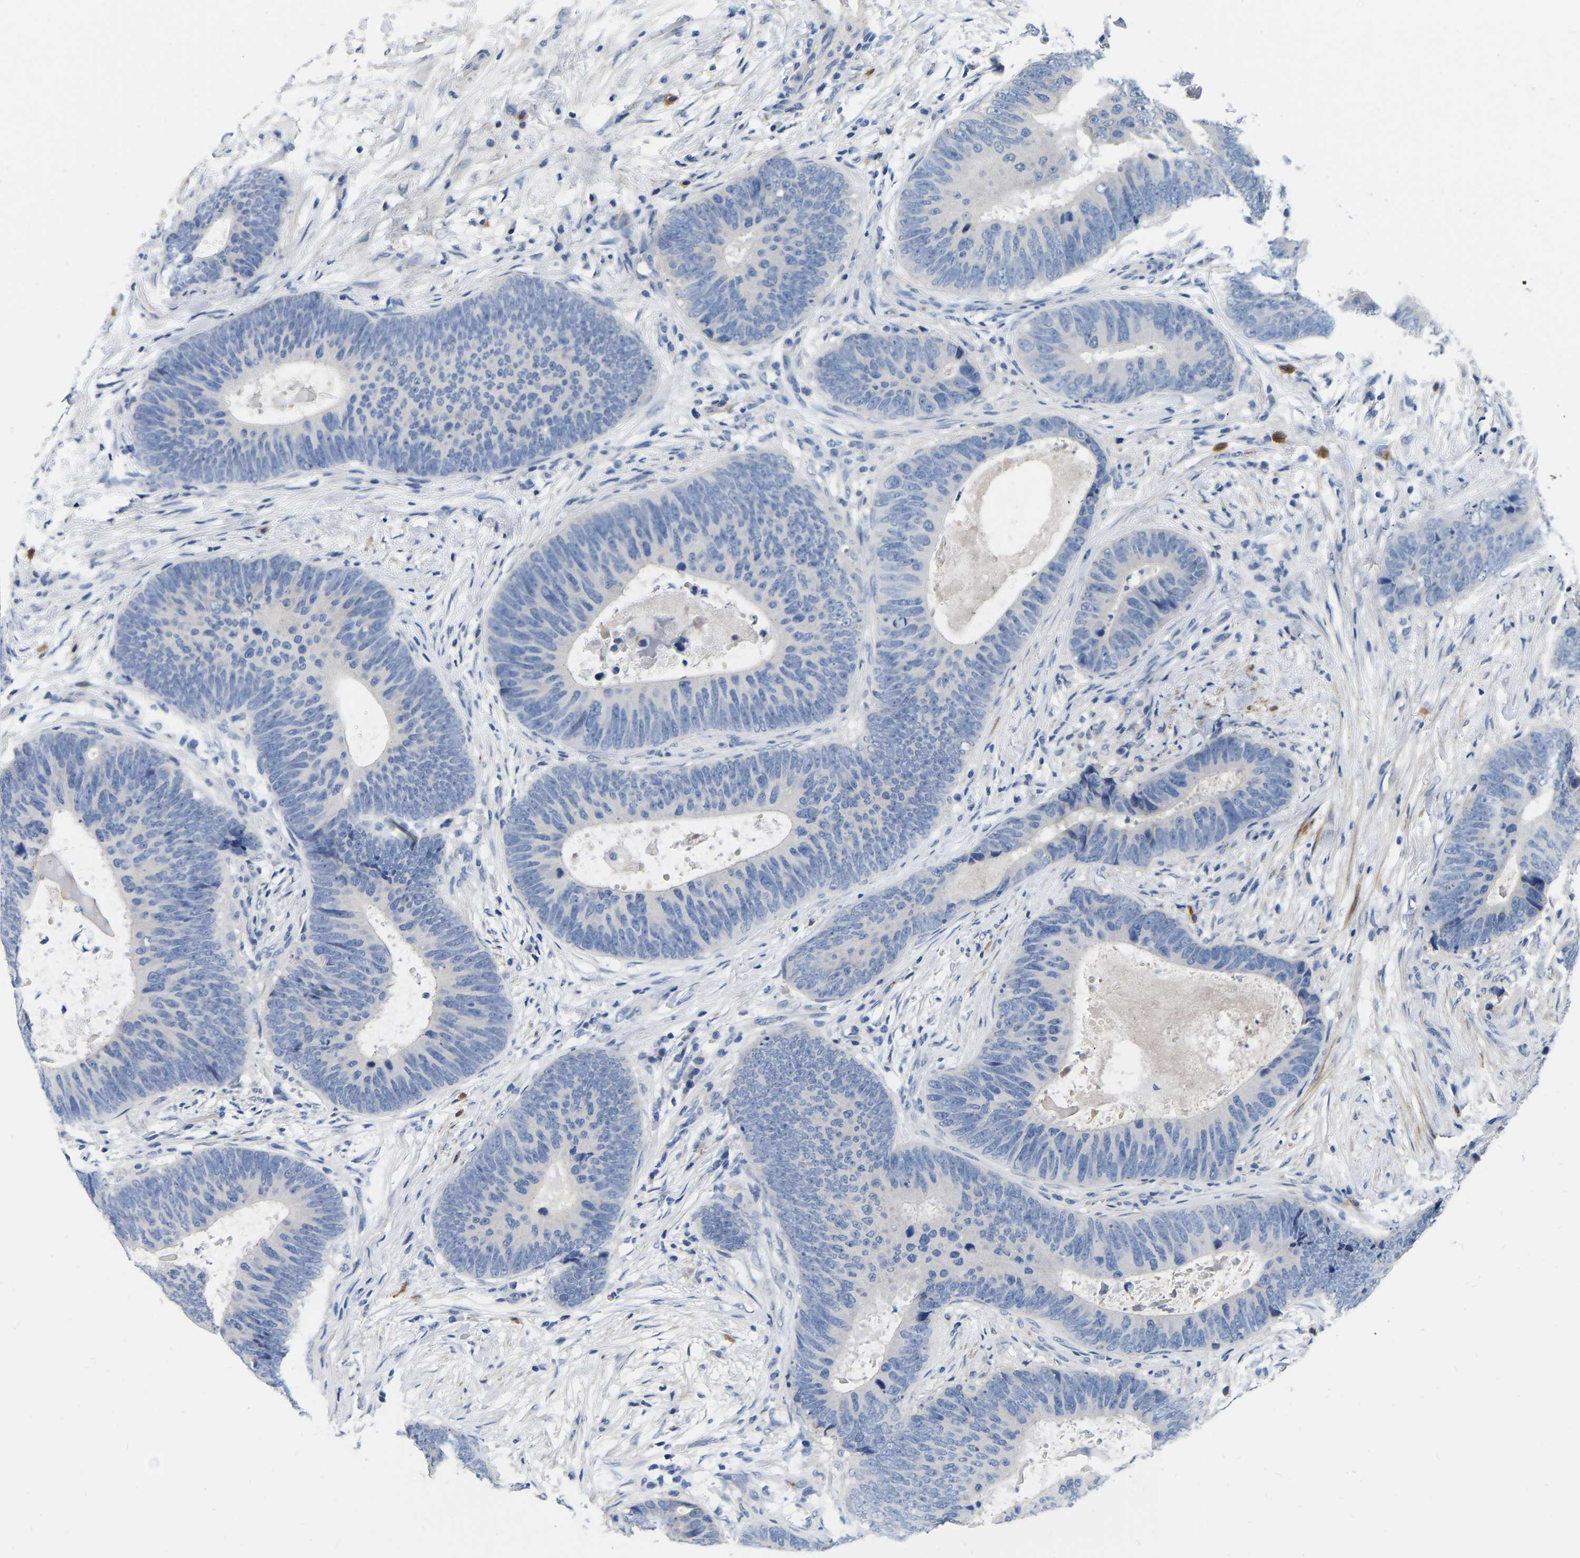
{"staining": {"intensity": "negative", "quantity": "none", "location": "none"}, "tissue": "colorectal cancer", "cell_type": "Tumor cells", "image_type": "cancer", "snomed": [{"axis": "morphology", "description": "Adenocarcinoma, NOS"}, {"axis": "topography", "description": "Colon"}], "caption": "Colorectal cancer was stained to show a protein in brown. There is no significant expression in tumor cells.", "gene": "RAB27B", "patient": {"sex": "male", "age": 56}}